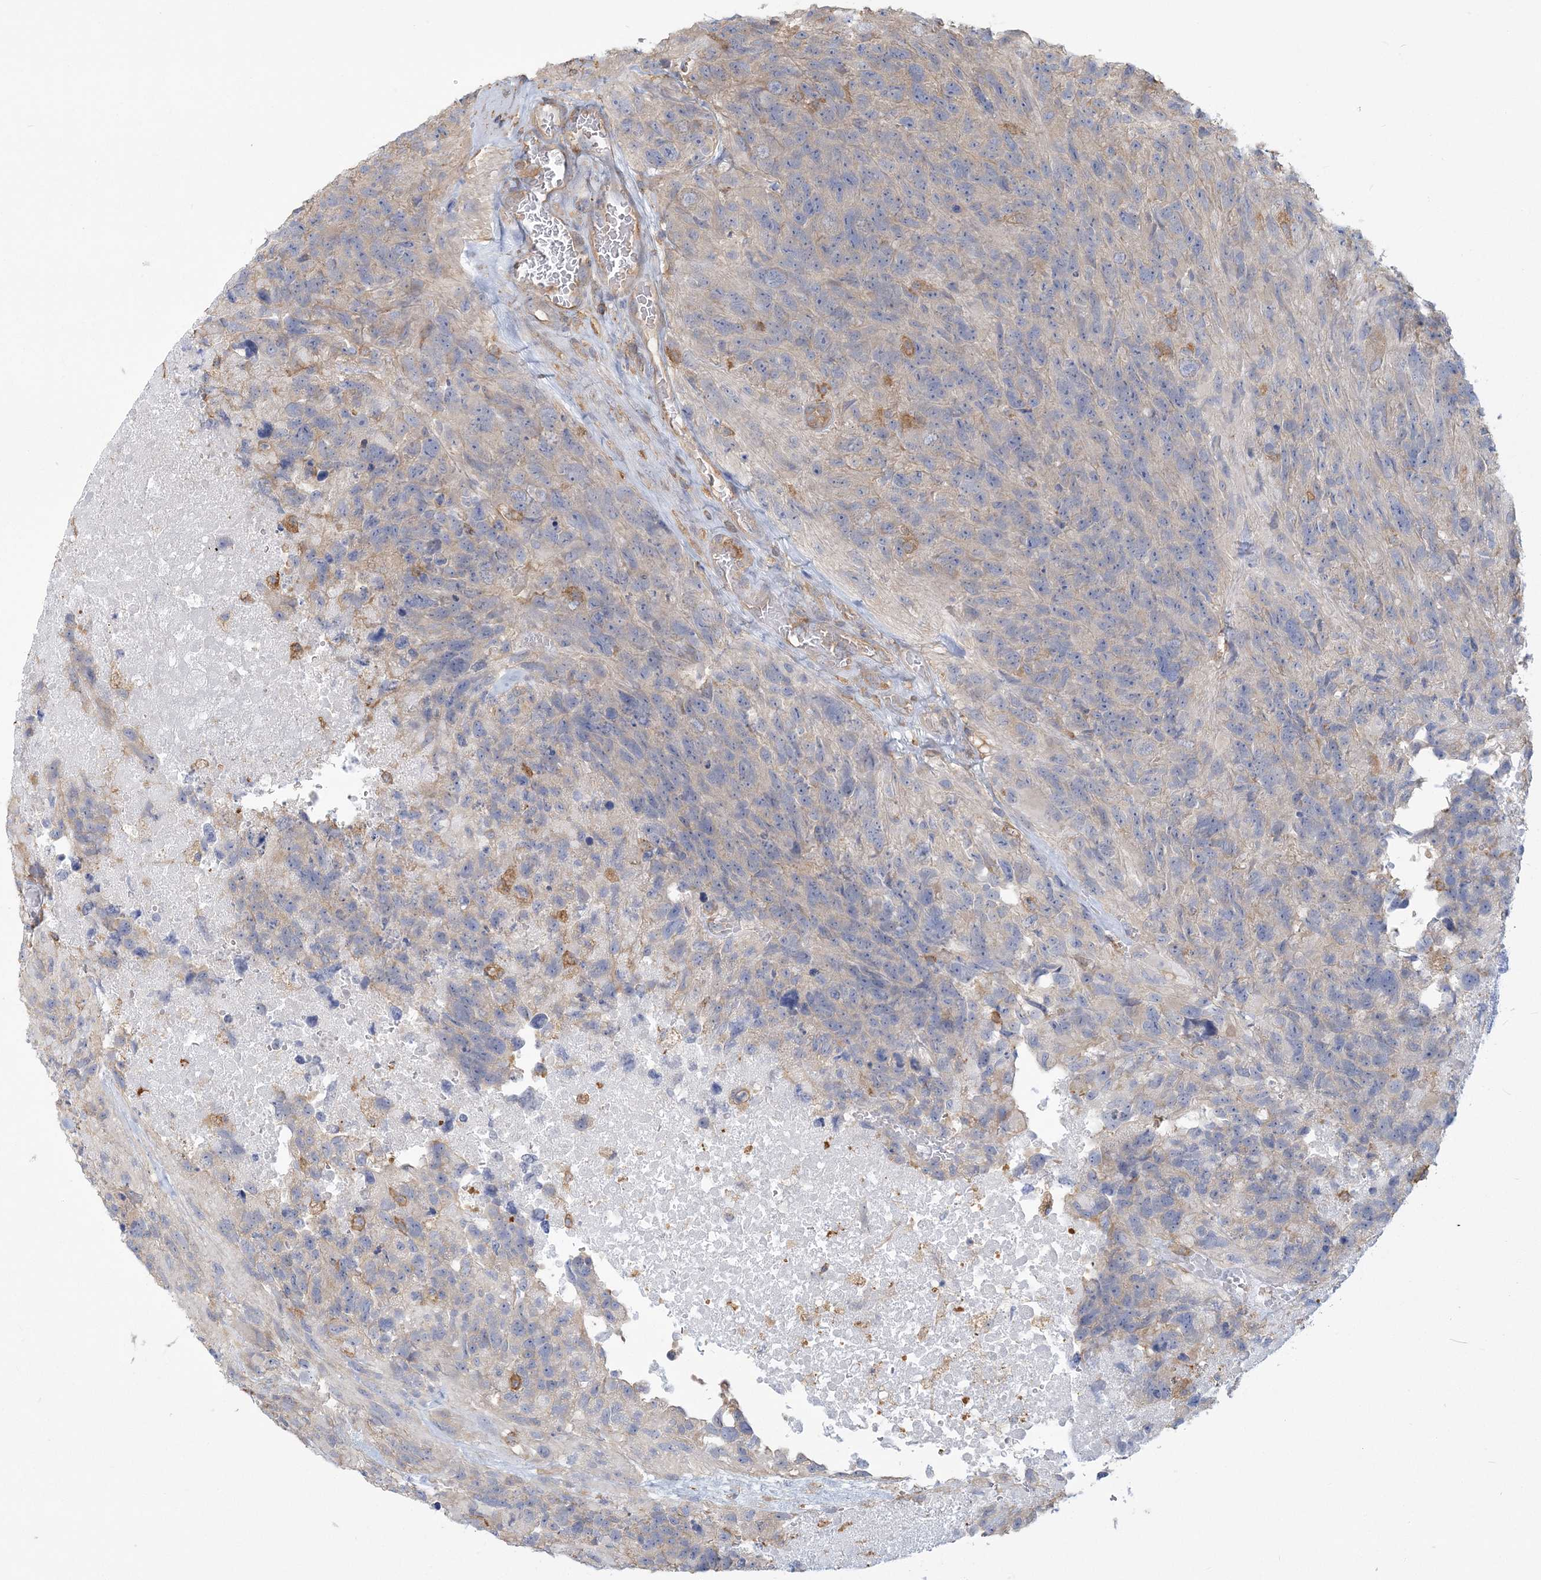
{"staining": {"intensity": "negative", "quantity": "none", "location": "none"}, "tissue": "glioma", "cell_type": "Tumor cells", "image_type": "cancer", "snomed": [{"axis": "morphology", "description": "Glioma, malignant, High grade"}, {"axis": "topography", "description": "Brain"}], "caption": "The IHC micrograph has no significant expression in tumor cells of glioma tissue.", "gene": "ANKS1A", "patient": {"sex": "male", "age": 69}}